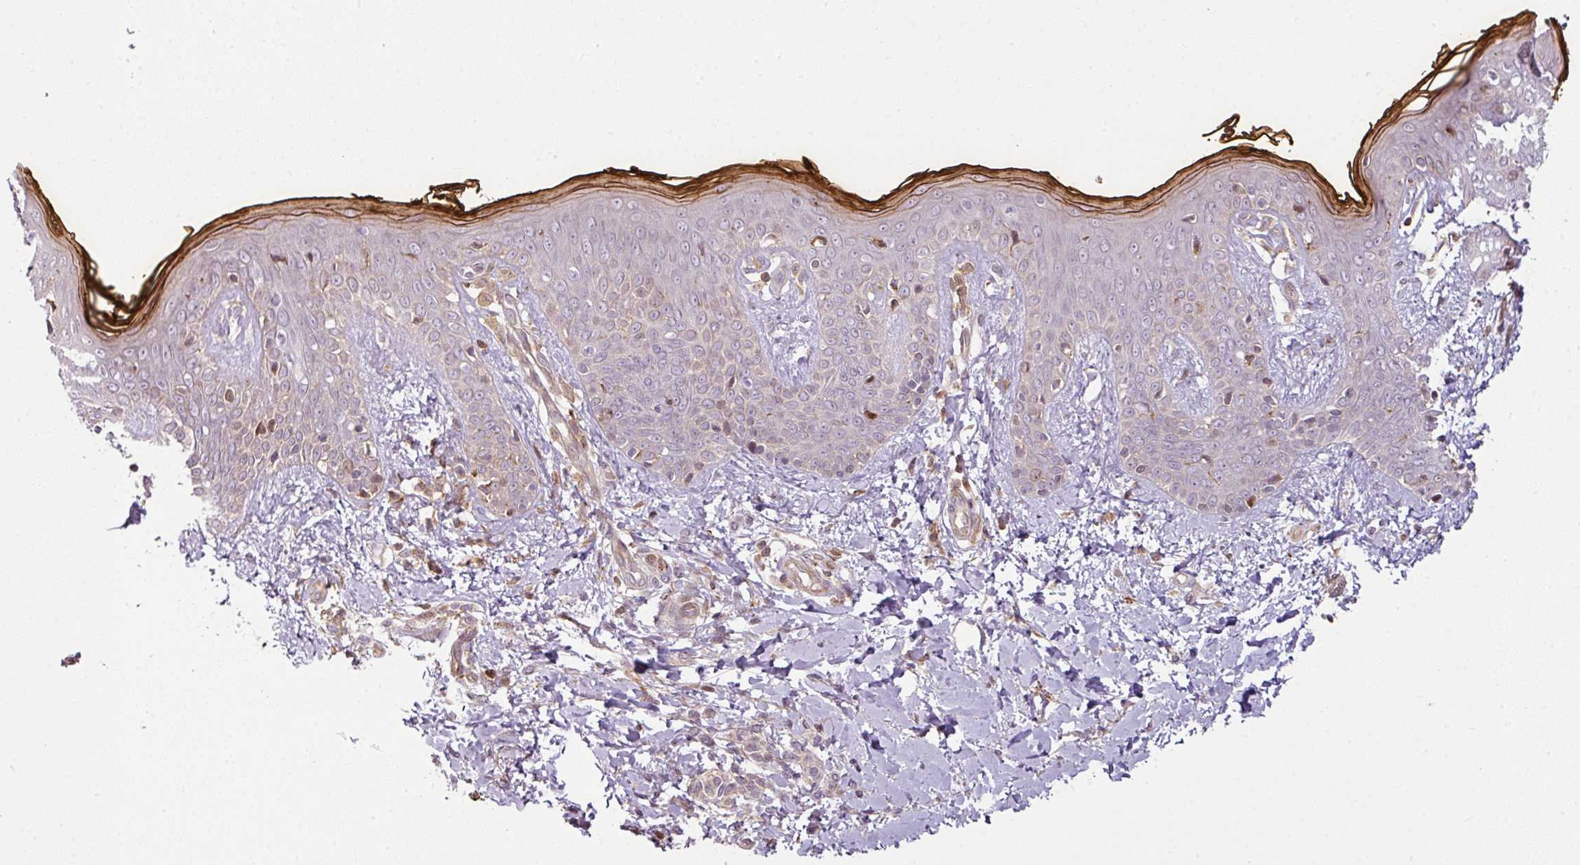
{"staining": {"intensity": "moderate", "quantity": ">75%", "location": "cytoplasmic/membranous"}, "tissue": "skin", "cell_type": "Fibroblasts", "image_type": "normal", "snomed": [{"axis": "morphology", "description": "Normal tissue, NOS"}, {"axis": "topography", "description": "Skin"}], "caption": "A medium amount of moderate cytoplasmic/membranous positivity is present in approximately >75% of fibroblasts in benign skin.", "gene": "ATAT1", "patient": {"sex": "male", "age": 16}}